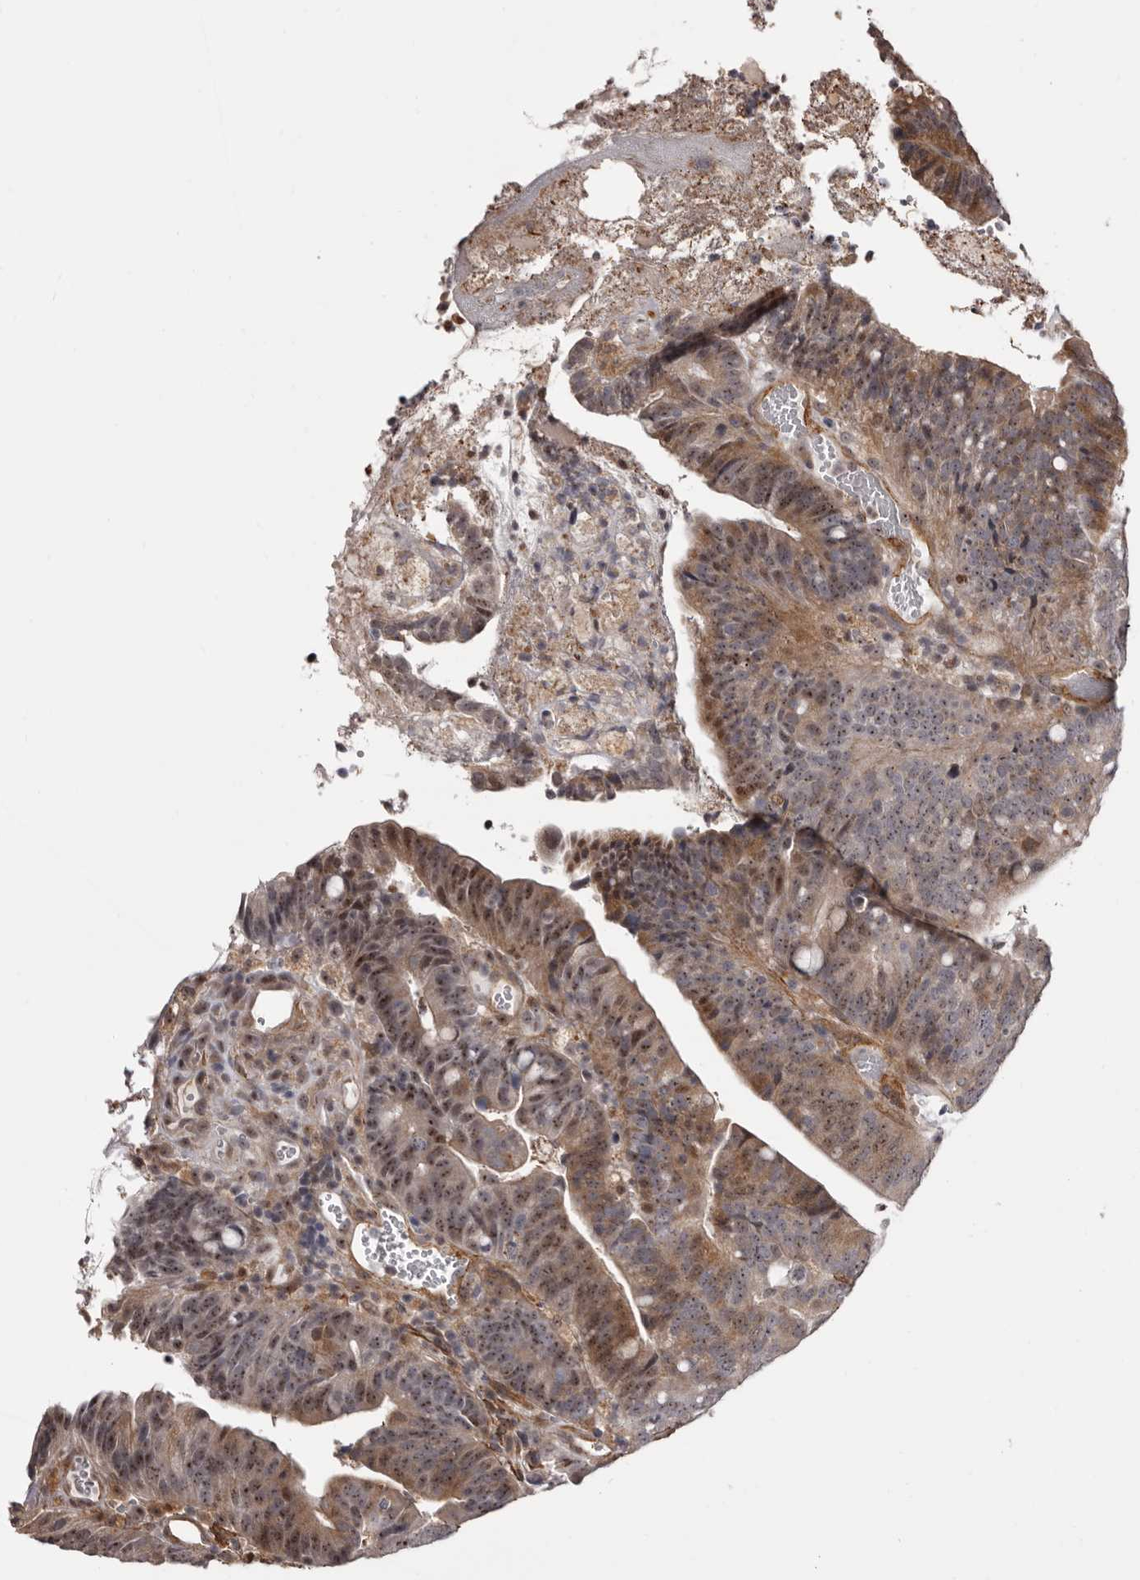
{"staining": {"intensity": "moderate", "quantity": "<25%", "location": "cytoplasmic/membranous,nuclear"}, "tissue": "colorectal cancer", "cell_type": "Tumor cells", "image_type": "cancer", "snomed": [{"axis": "morphology", "description": "Adenocarcinoma, NOS"}, {"axis": "topography", "description": "Colon"}], "caption": "This photomicrograph demonstrates immunohistochemistry staining of colorectal adenocarcinoma, with low moderate cytoplasmic/membranous and nuclear staining in approximately <25% of tumor cells.", "gene": "ZCCHC7", "patient": {"sex": "female", "age": 66}}